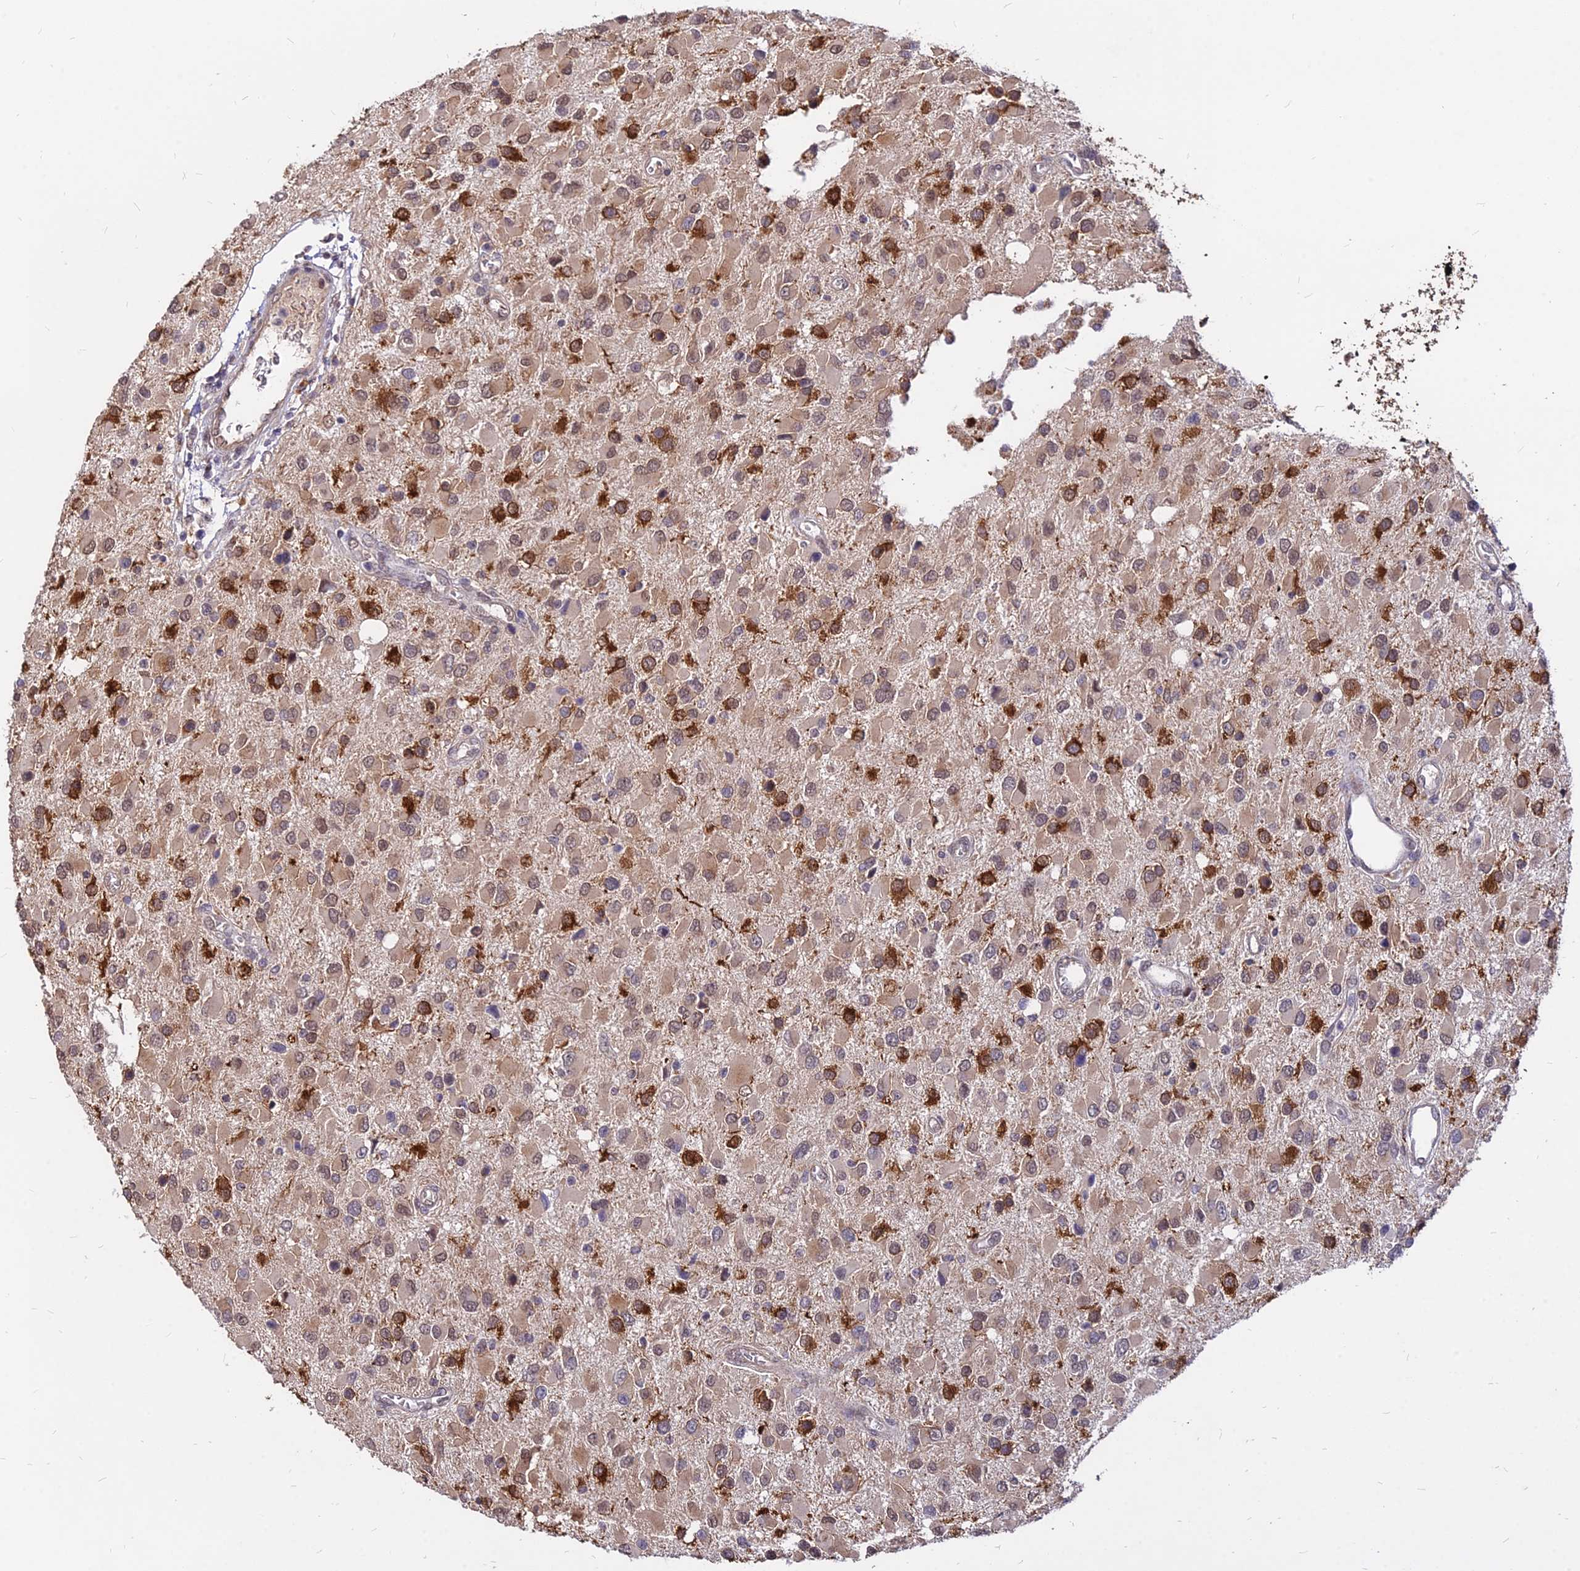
{"staining": {"intensity": "strong", "quantity": "<25%", "location": "cytoplasmic/membranous"}, "tissue": "glioma", "cell_type": "Tumor cells", "image_type": "cancer", "snomed": [{"axis": "morphology", "description": "Glioma, malignant, High grade"}, {"axis": "topography", "description": "Brain"}], "caption": "There is medium levels of strong cytoplasmic/membranous positivity in tumor cells of glioma, as demonstrated by immunohistochemical staining (brown color).", "gene": "C11orf68", "patient": {"sex": "male", "age": 53}}